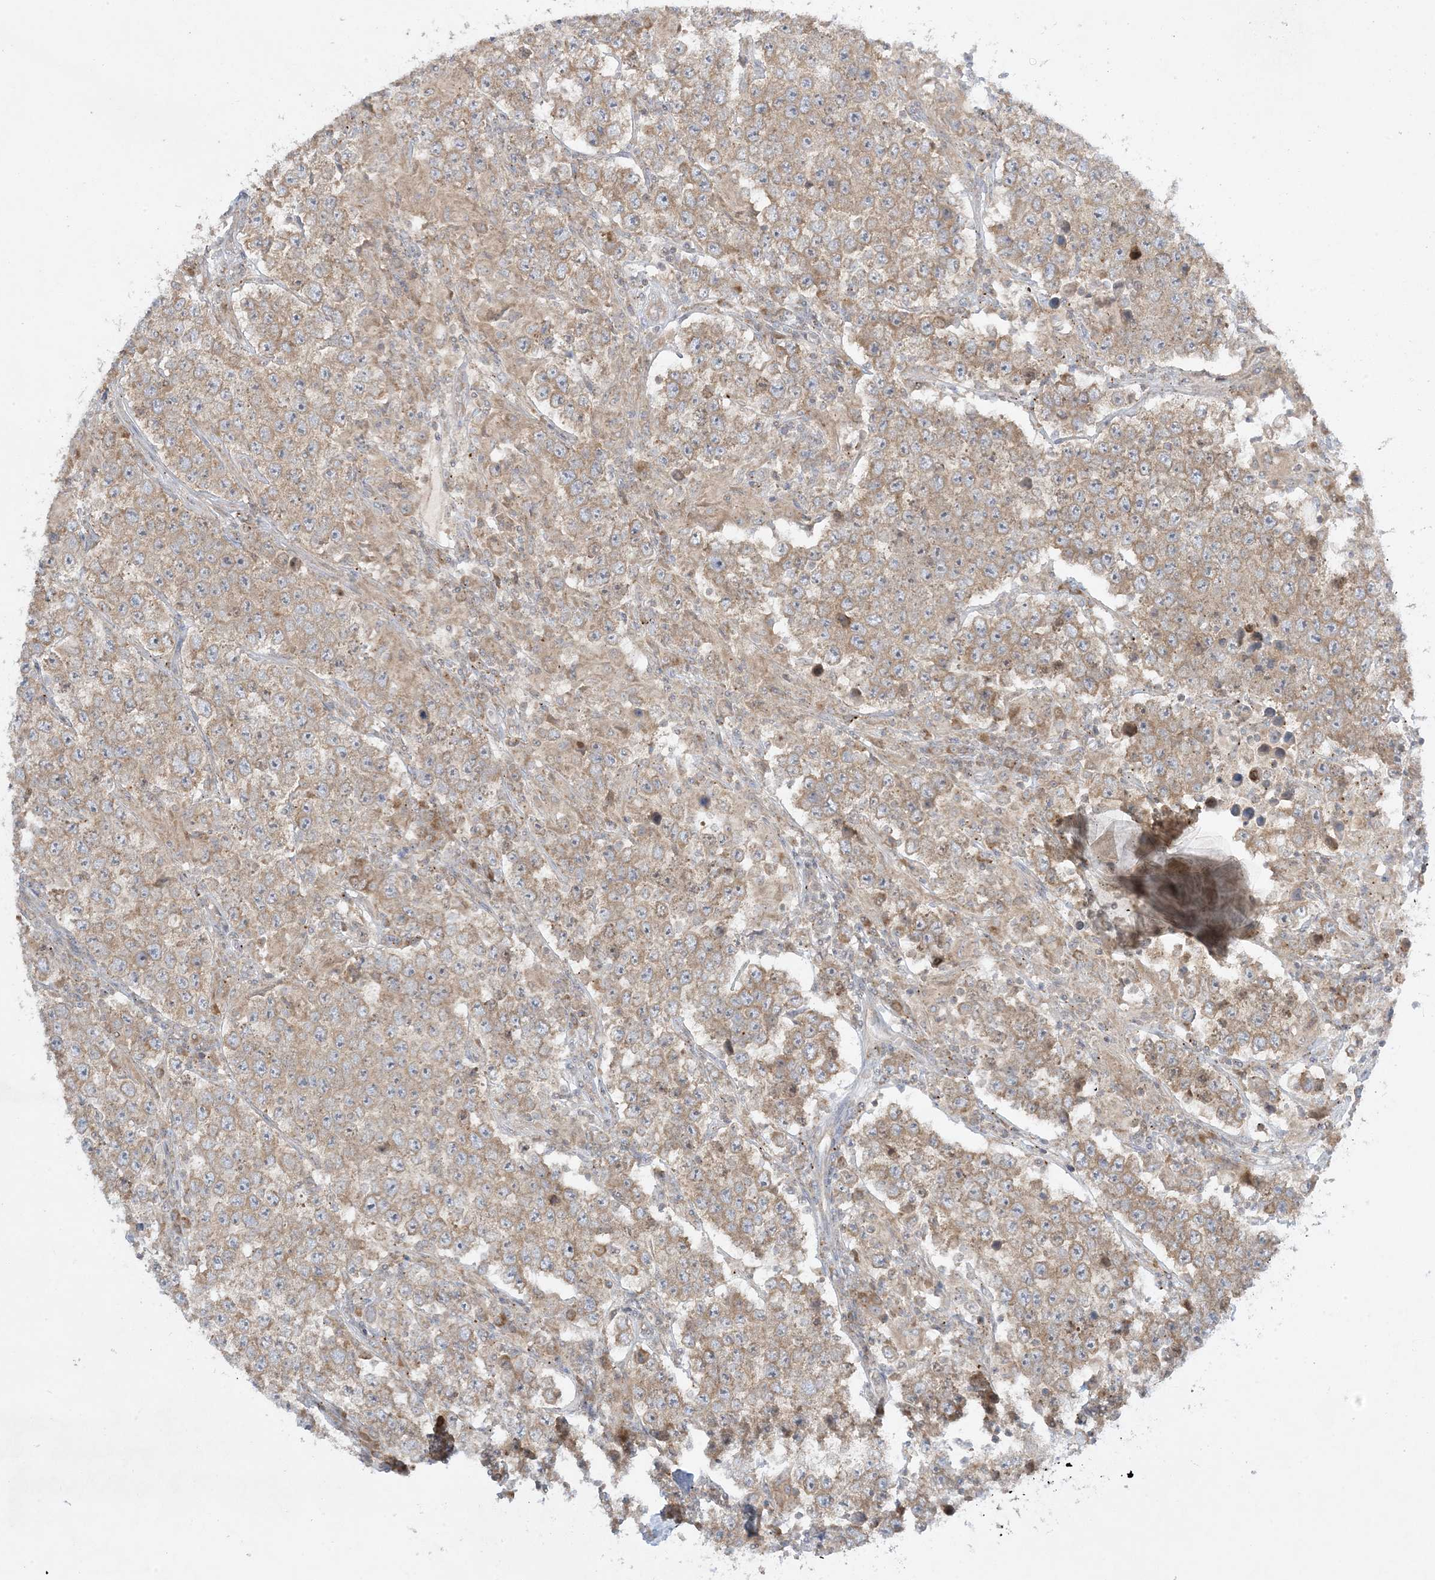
{"staining": {"intensity": "moderate", "quantity": ">75%", "location": "cytoplasmic/membranous"}, "tissue": "testis cancer", "cell_type": "Tumor cells", "image_type": "cancer", "snomed": [{"axis": "morphology", "description": "Normal tissue, NOS"}, {"axis": "morphology", "description": "Urothelial carcinoma, High grade"}, {"axis": "morphology", "description": "Seminoma, NOS"}, {"axis": "morphology", "description": "Carcinoma, Embryonal, NOS"}, {"axis": "topography", "description": "Urinary bladder"}, {"axis": "topography", "description": "Testis"}], "caption": "A micrograph showing moderate cytoplasmic/membranous positivity in about >75% of tumor cells in testis embryonal carcinoma, as visualized by brown immunohistochemical staining.", "gene": "RPP40", "patient": {"sex": "male", "age": 41}}